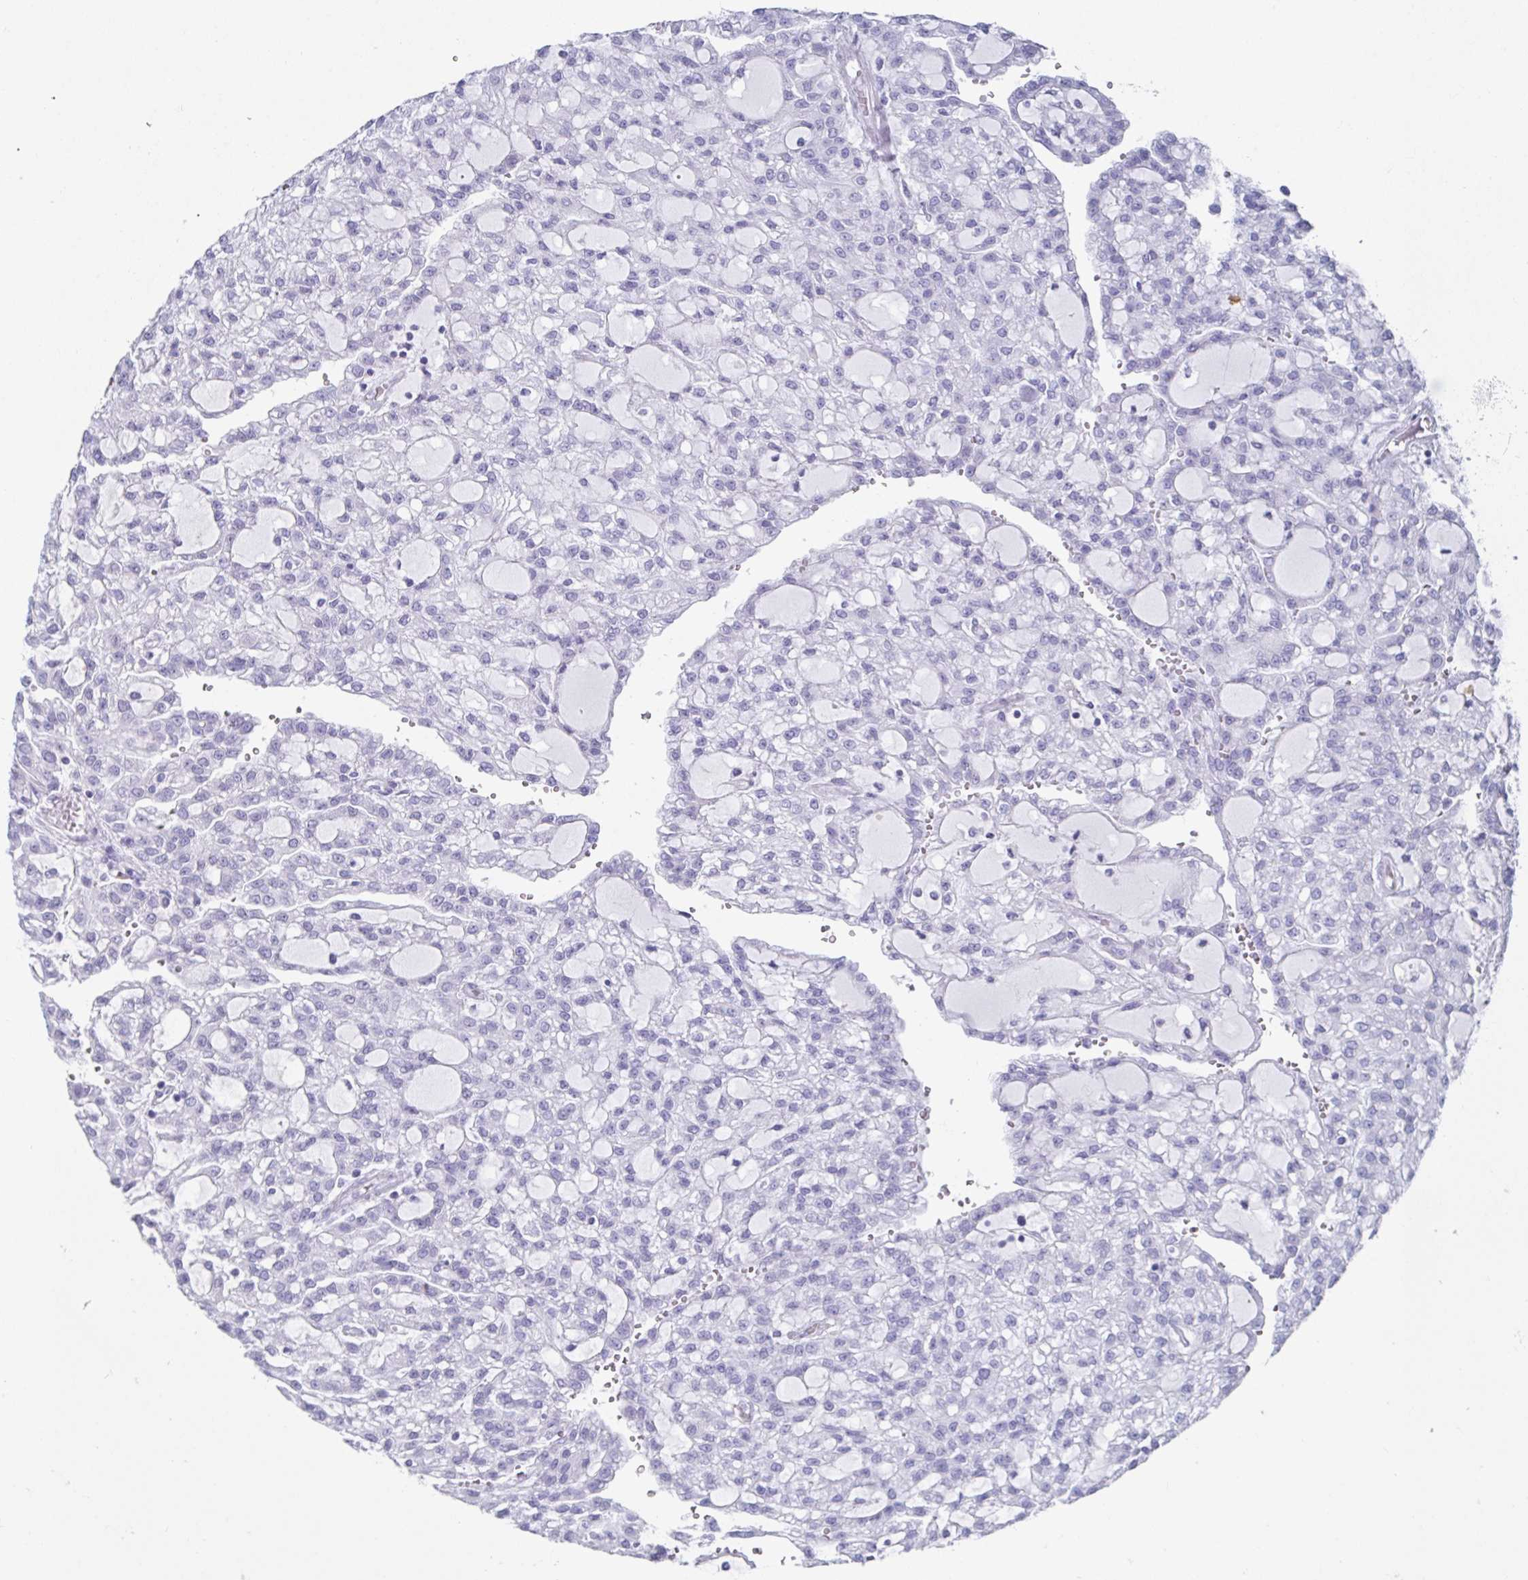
{"staining": {"intensity": "negative", "quantity": "none", "location": "none"}, "tissue": "renal cancer", "cell_type": "Tumor cells", "image_type": "cancer", "snomed": [{"axis": "morphology", "description": "Adenocarcinoma, NOS"}, {"axis": "topography", "description": "Kidney"}], "caption": "Renal adenocarcinoma was stained to show a protein in brown. There is no significant positivity in tumor cells. (DAB (3,3'-diaminobenzidine) immunohistochemistry (IHC) with hematoxylin counter stain).", "gene": "SYCP1", "patient": {"sex": "male", "age": 63}}